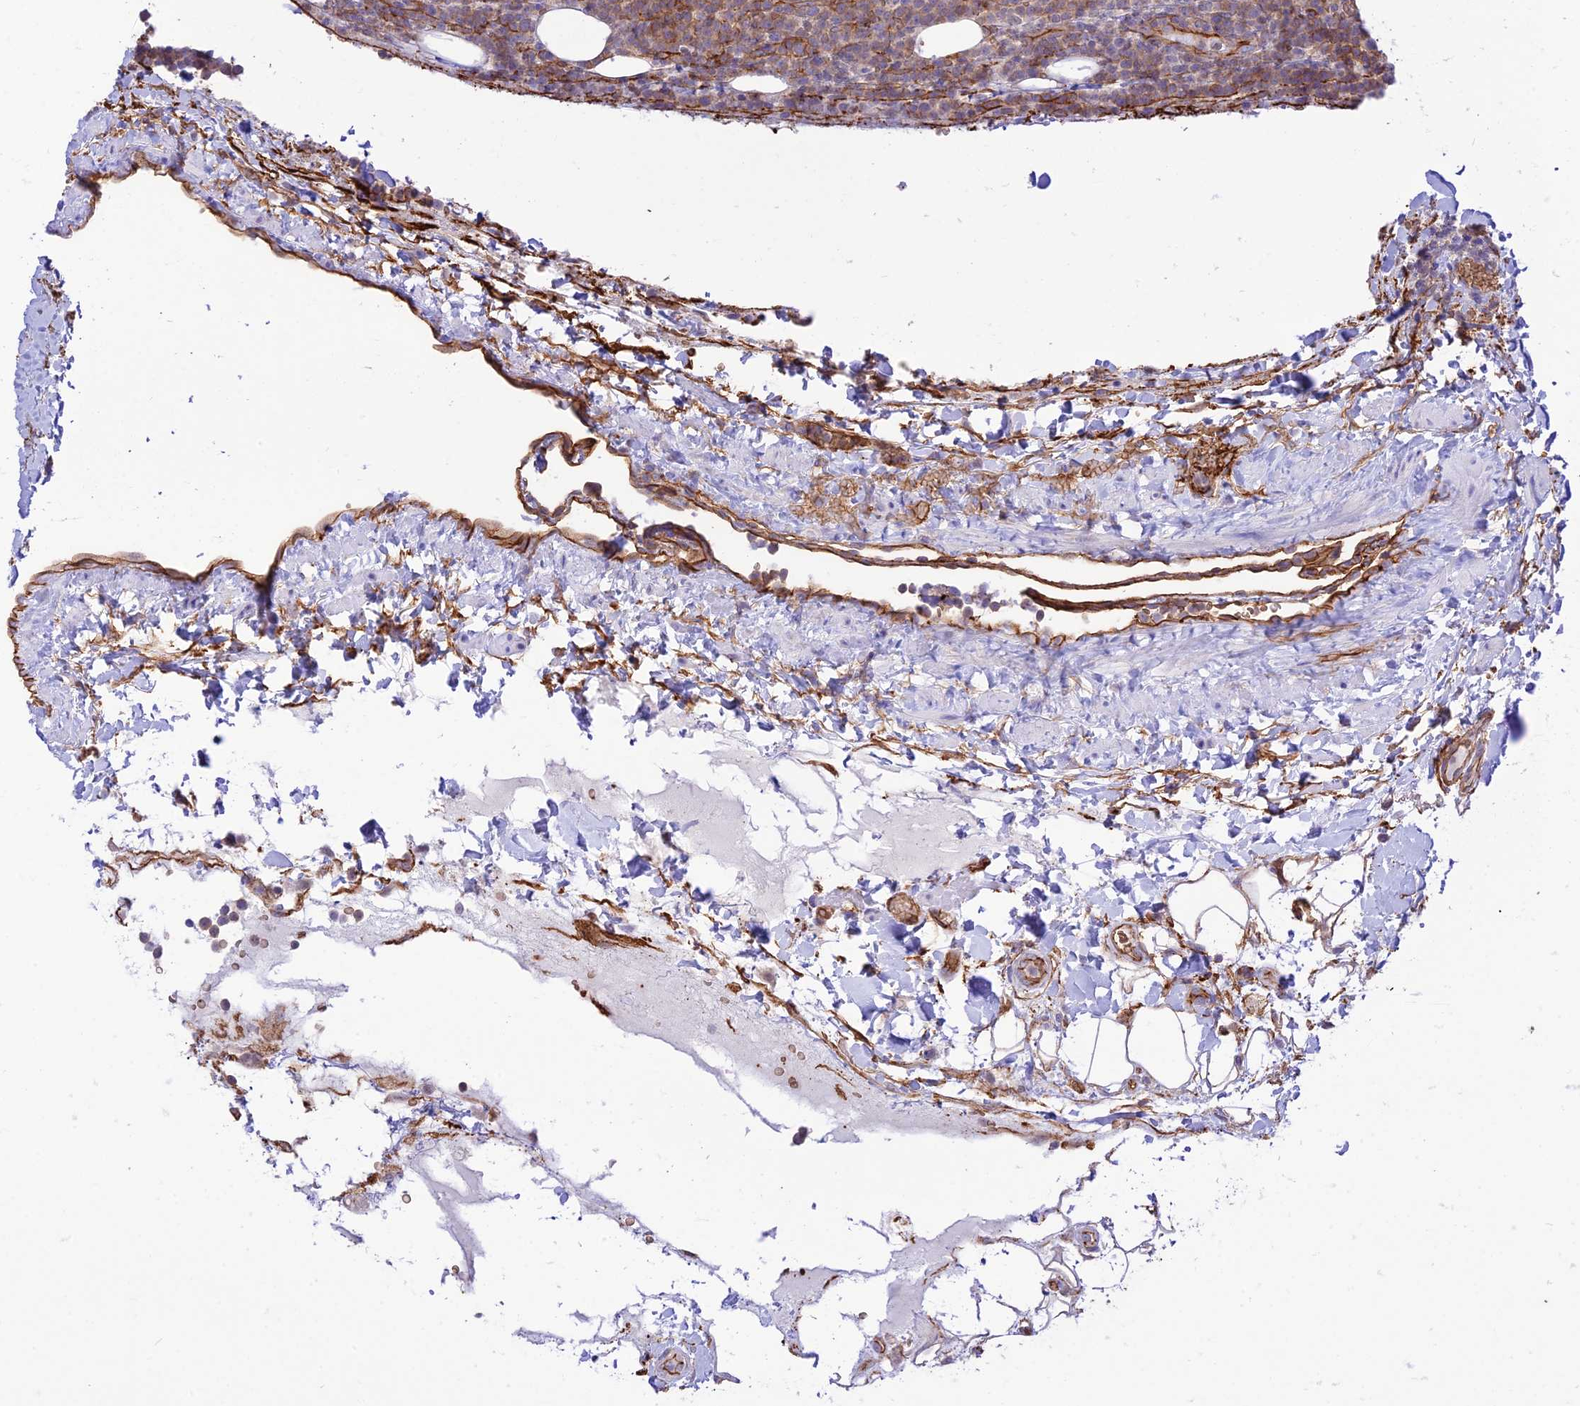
{"staining": {"intensity": "moderate", "quantity": ">75%", "location": "cytoplasmic/membranous"}, "tissue": "lymphoma", "cell_type": "Tumor cells", "image_type": "cancer", "snomed": [{"axis": "morphology", "description": "Malignant lymphoma, non-Hodgkin's type, High grade"}, {"axis": "topography", "description": "Lymph node"}], "caption": "Immunohistochemistry (IHC) photomicrograph of malignant lymphoma, non-Hodgkin's type (high-grade) stained for a protein (brown), which exhibits medium levels of moderate cytoplasmic/membranous positivity in approximately >75% of tumor cells.", "gene": "YPEL5", "patient": {"sex": "male", "age": 61}}